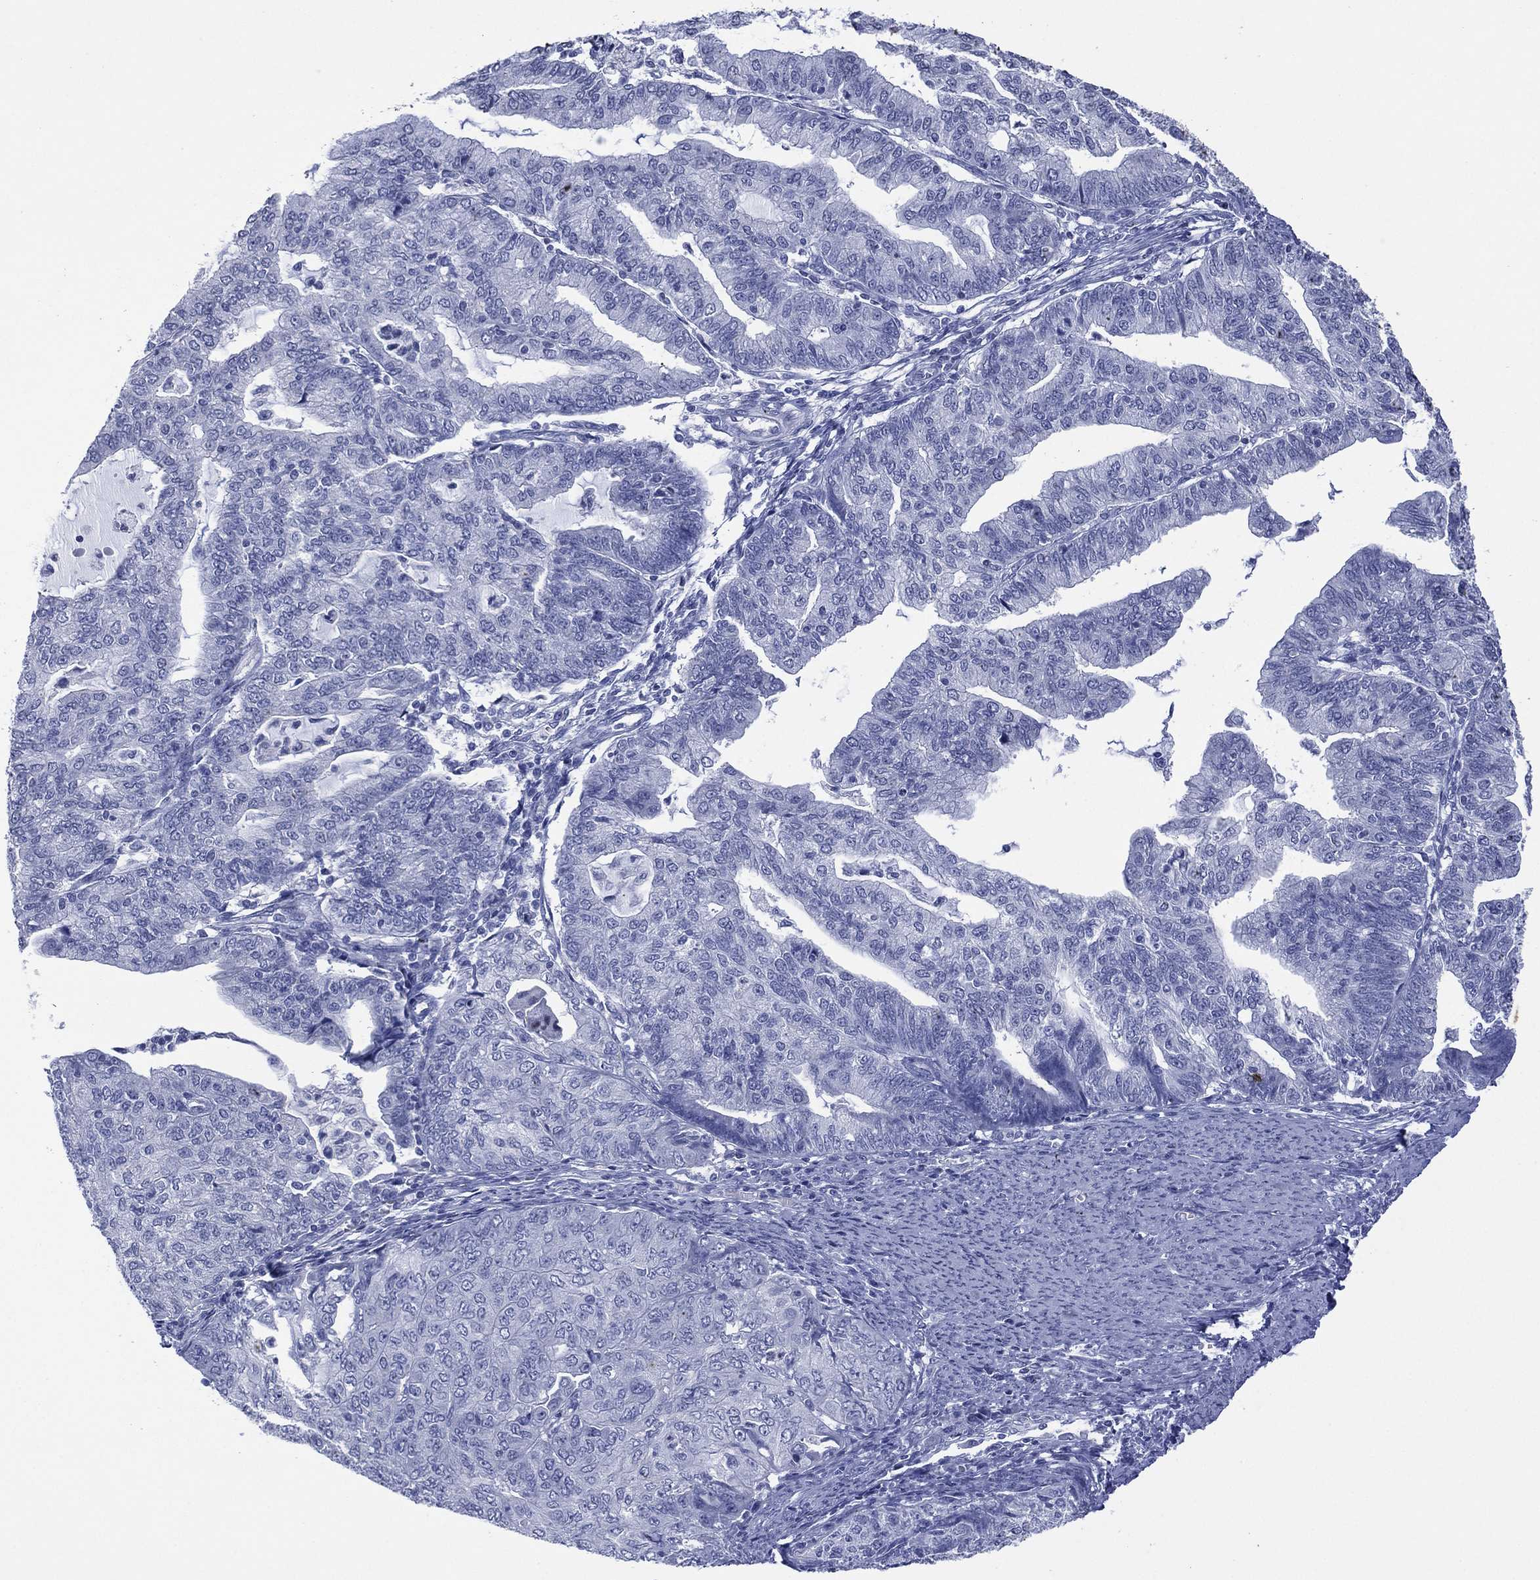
{"staining": {"intensity": "negative", "quantity": "none", "location": "none"}, "tissue": "endometrial cancer", "cell_type": "Tumor cells", "image_type": "cancer", "snomed": [{"axis": "morphology", "description": "Adenocarcinoma, NOS"}, {"axis": "topography", "description": "Endometrium"}], "caption": "Endometrial cancer stained for a protein using immunohistochemistry reveals no staining tumor cells.", "gene": "DSG1", "patient": {"sex": "female", "age": 82}}